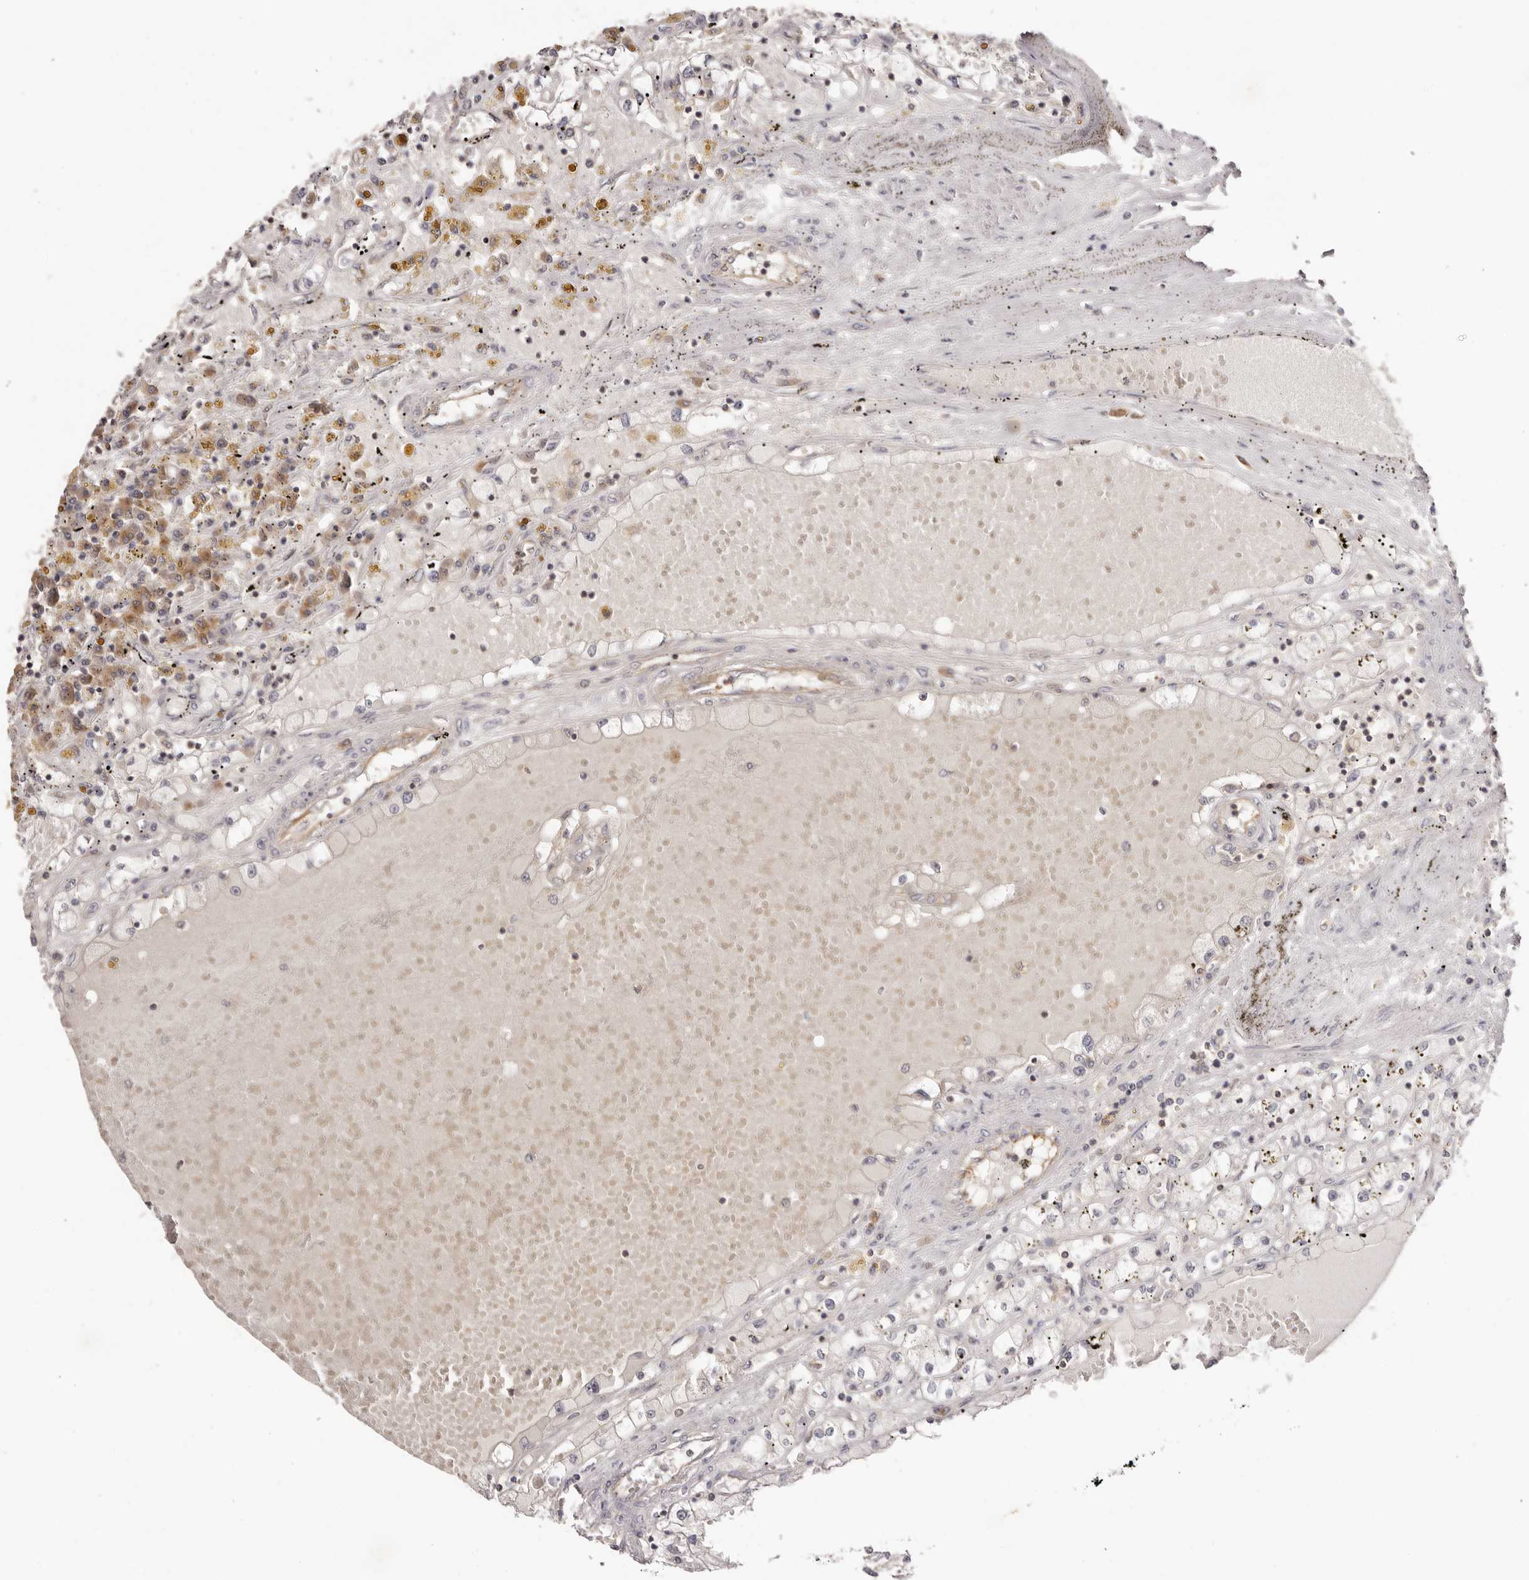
{"staining": {"intensity": "negative", "quantity": "none", "location": "none"}, "tissue": "renal cancer", "cell_type": "Tumor cells", "image_type": "cancer", "snomed": [{"axis": "morphology", "description": "Adenocarcinoma, NOS"}, {"axis": "topography", "description": "Kidney"}], "caption": "Immunohistochemical staining of human adenocarcinoma (renal) shows no significant positivity in tumor cells. Brightfield microscopy of immunohistochemistry stained with DAB (3,3'-diaminobenzidine) (brown) and hematoxylin (blue), captured at high magnification.", "gene": "EEF1E1", "patient": {"sex": "male", "age": 56}}